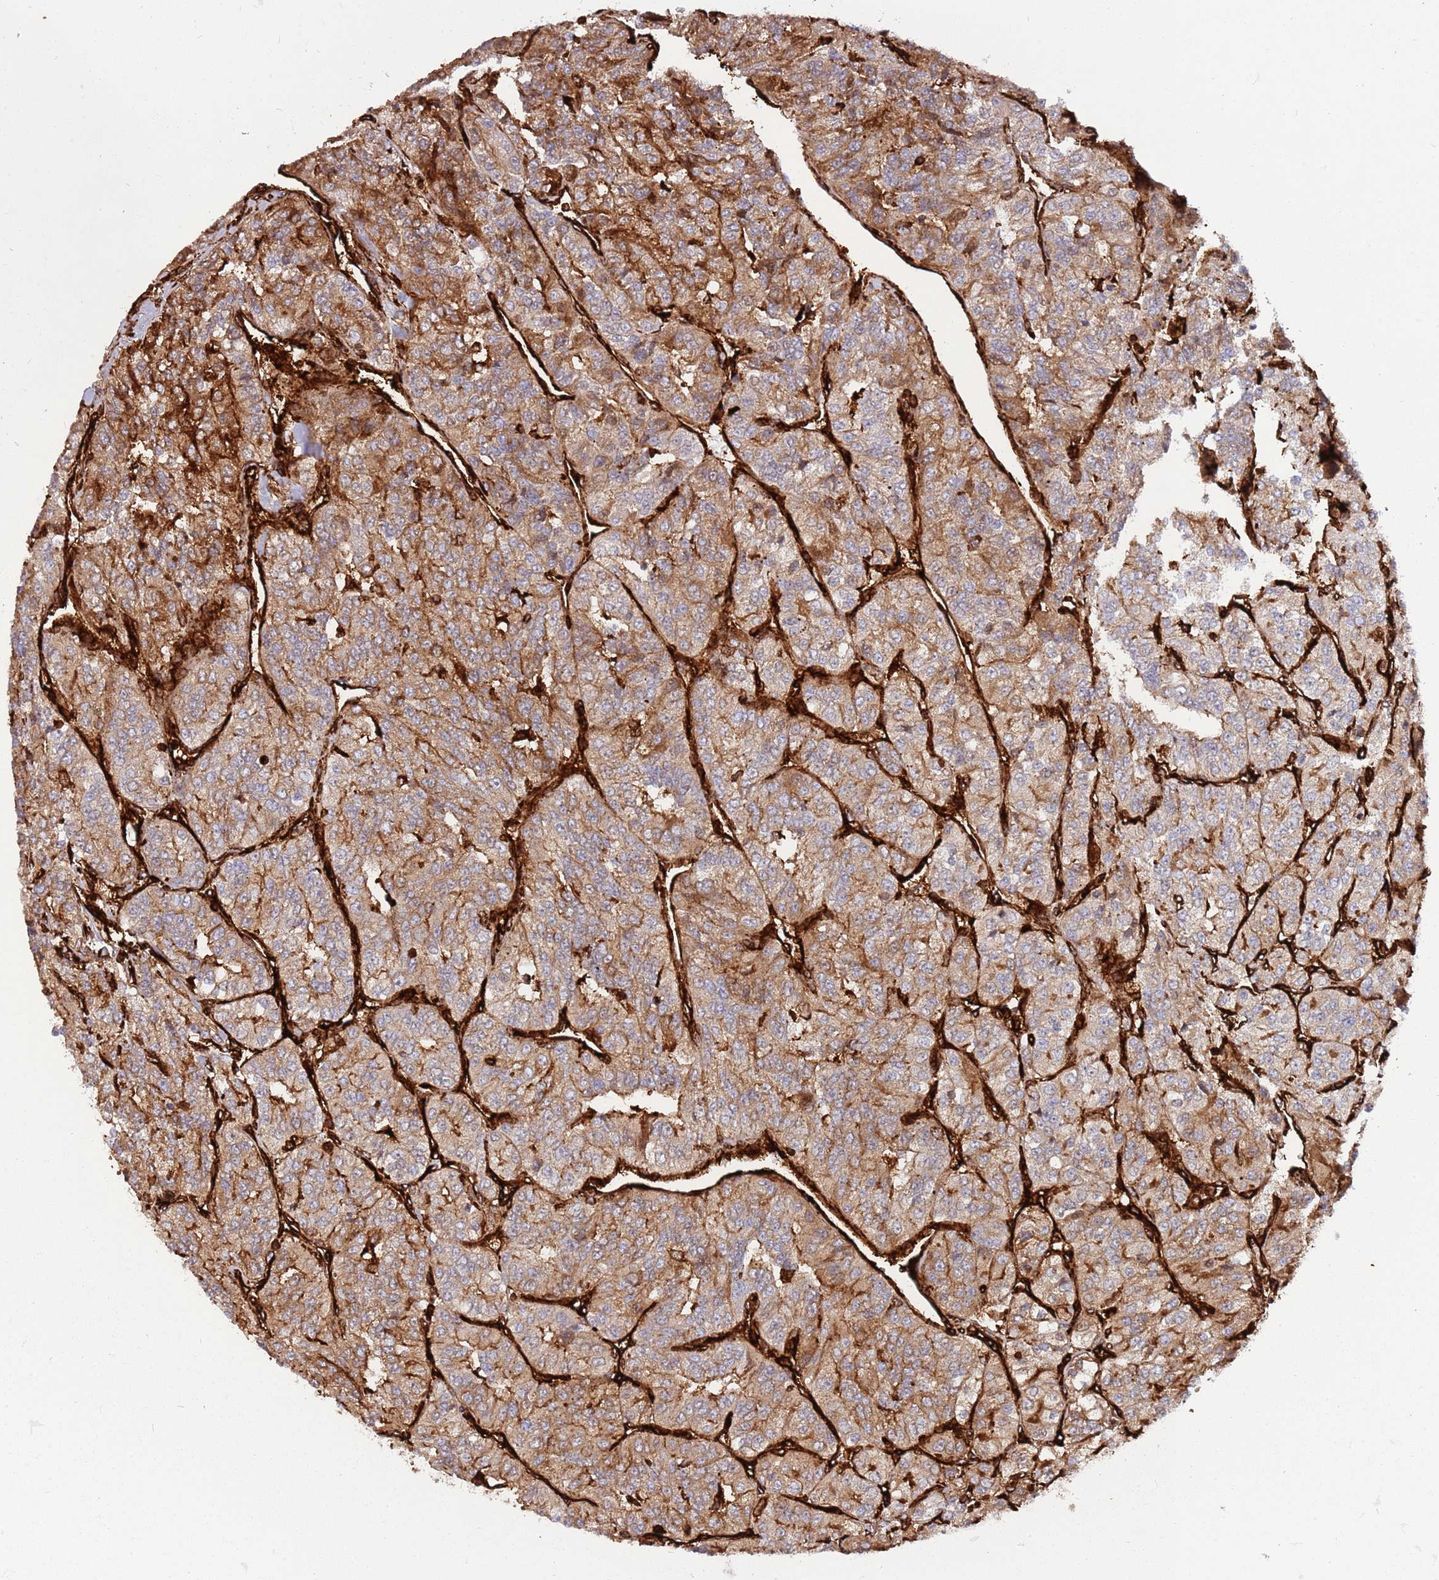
{"staining": {"intensity": "moderate", "quantity": ">75%", "location": "cytoplasmic/membranous"}, "tissue": "renal cancer", "cell_type": "Tumor cells", "image_type": "cancer", "snomed": [{"axis": "morphology", "description": "Adenocarcinoma, NOS"}, {"axis": "topography", "description": "Kidney"}], "caption": "Protein expression analysis of renal cancer (adenocarcinoma) displays moderate cytoplasmic/membranous positivity in about >75% of tumor cells.", "gene": "KBTBD7", "patient": {"sex": "female", "age": 63}}